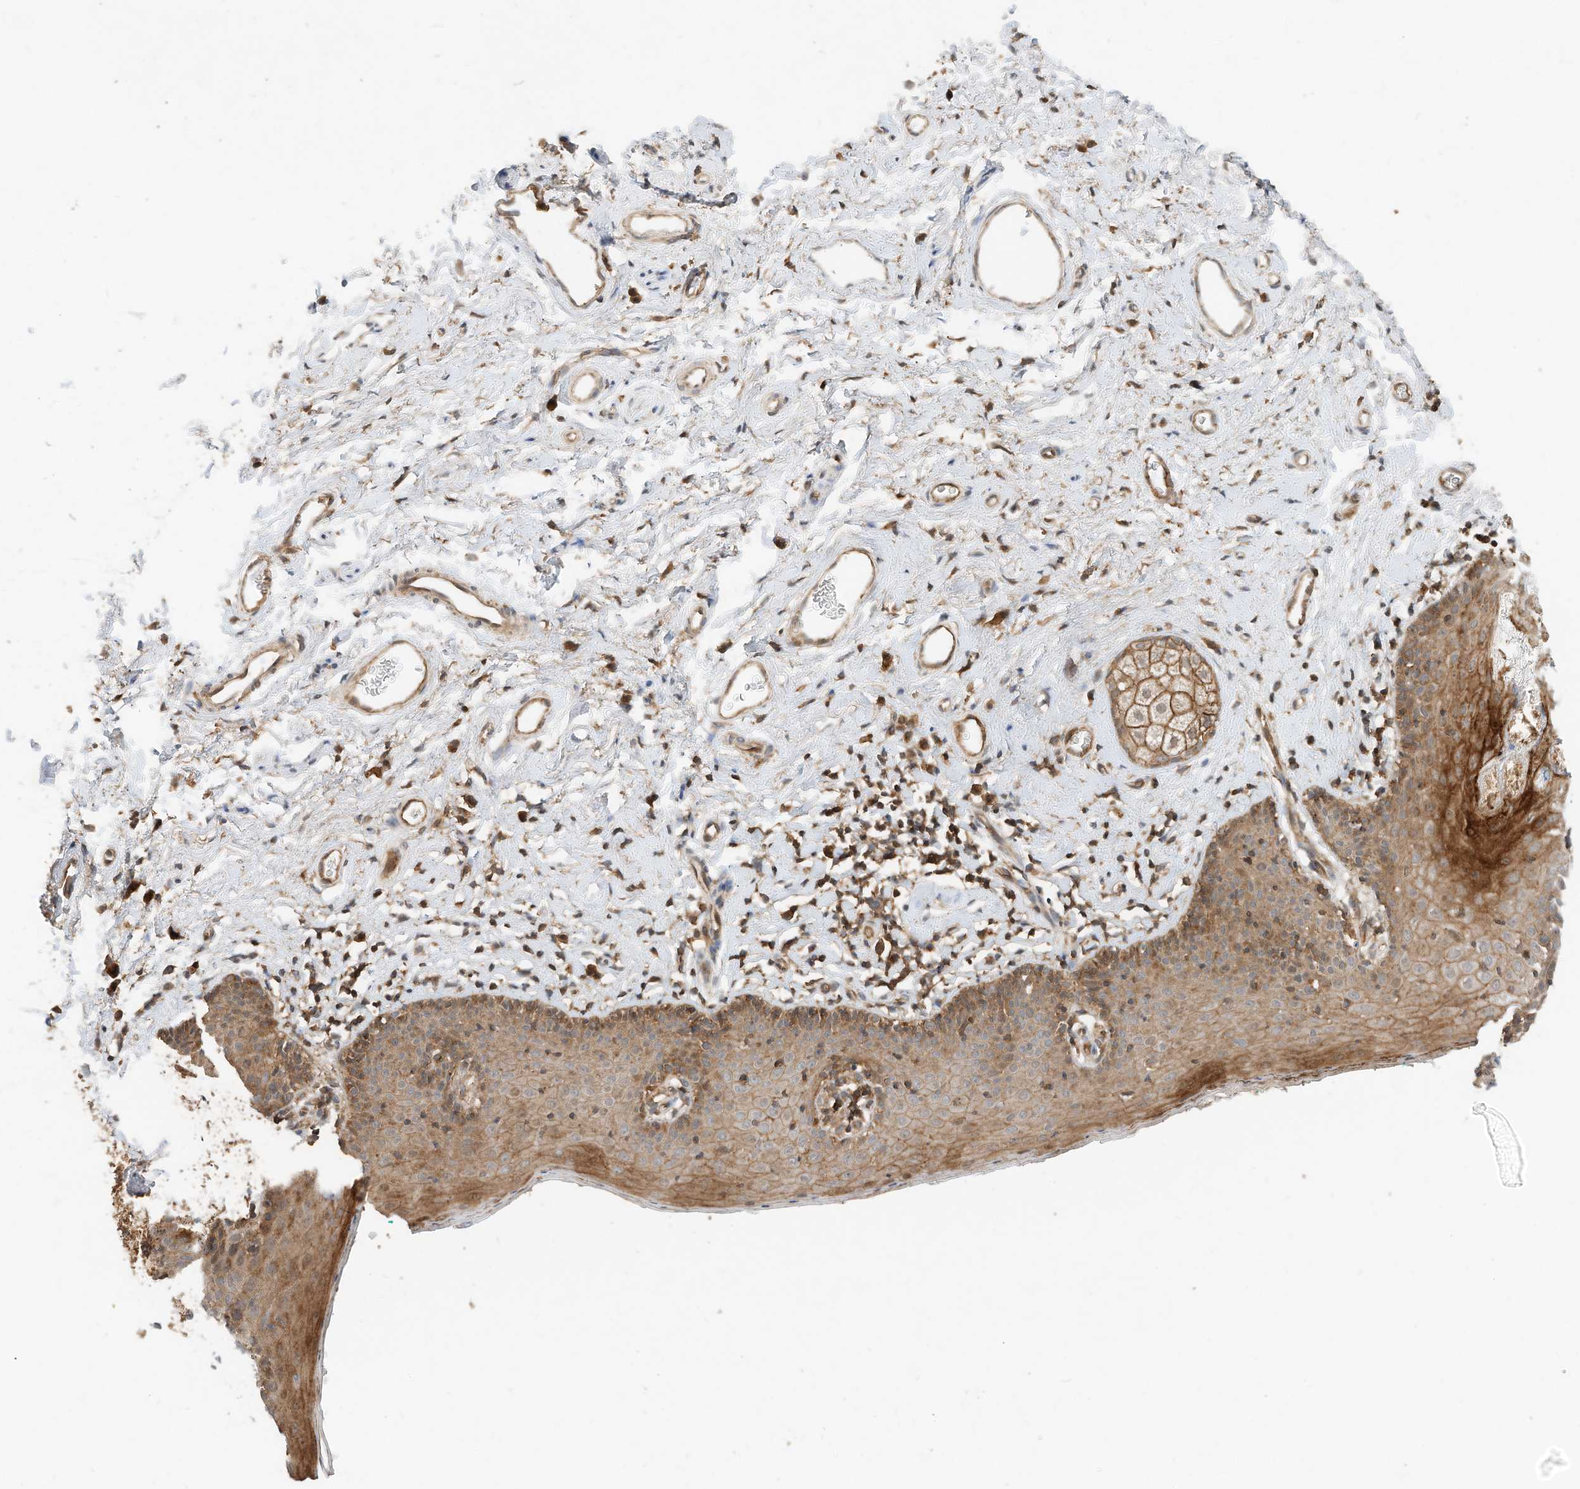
{"staining": {"intensity": "moderate", "quantity": ">75%", "location": "cytoplasmic/membranous"}, "tissue": "skin", "cell_type": "Epidermal cells", "image_type": "normal", "snomed": [{"axis": "morphology", "description": "Normal tissue, NOS"}, {"axis": "topography", "description": "Vulva"}], "caption": "DAB (3,3'-diaminobenzidine) immunohistochemical staining of benign skin shows moderate cytoplasmic/membranous protein positivity in about >75% of epidermal cells.", "gene": "CPAMD8", "patient": {"sex": "female", "age": 66}}